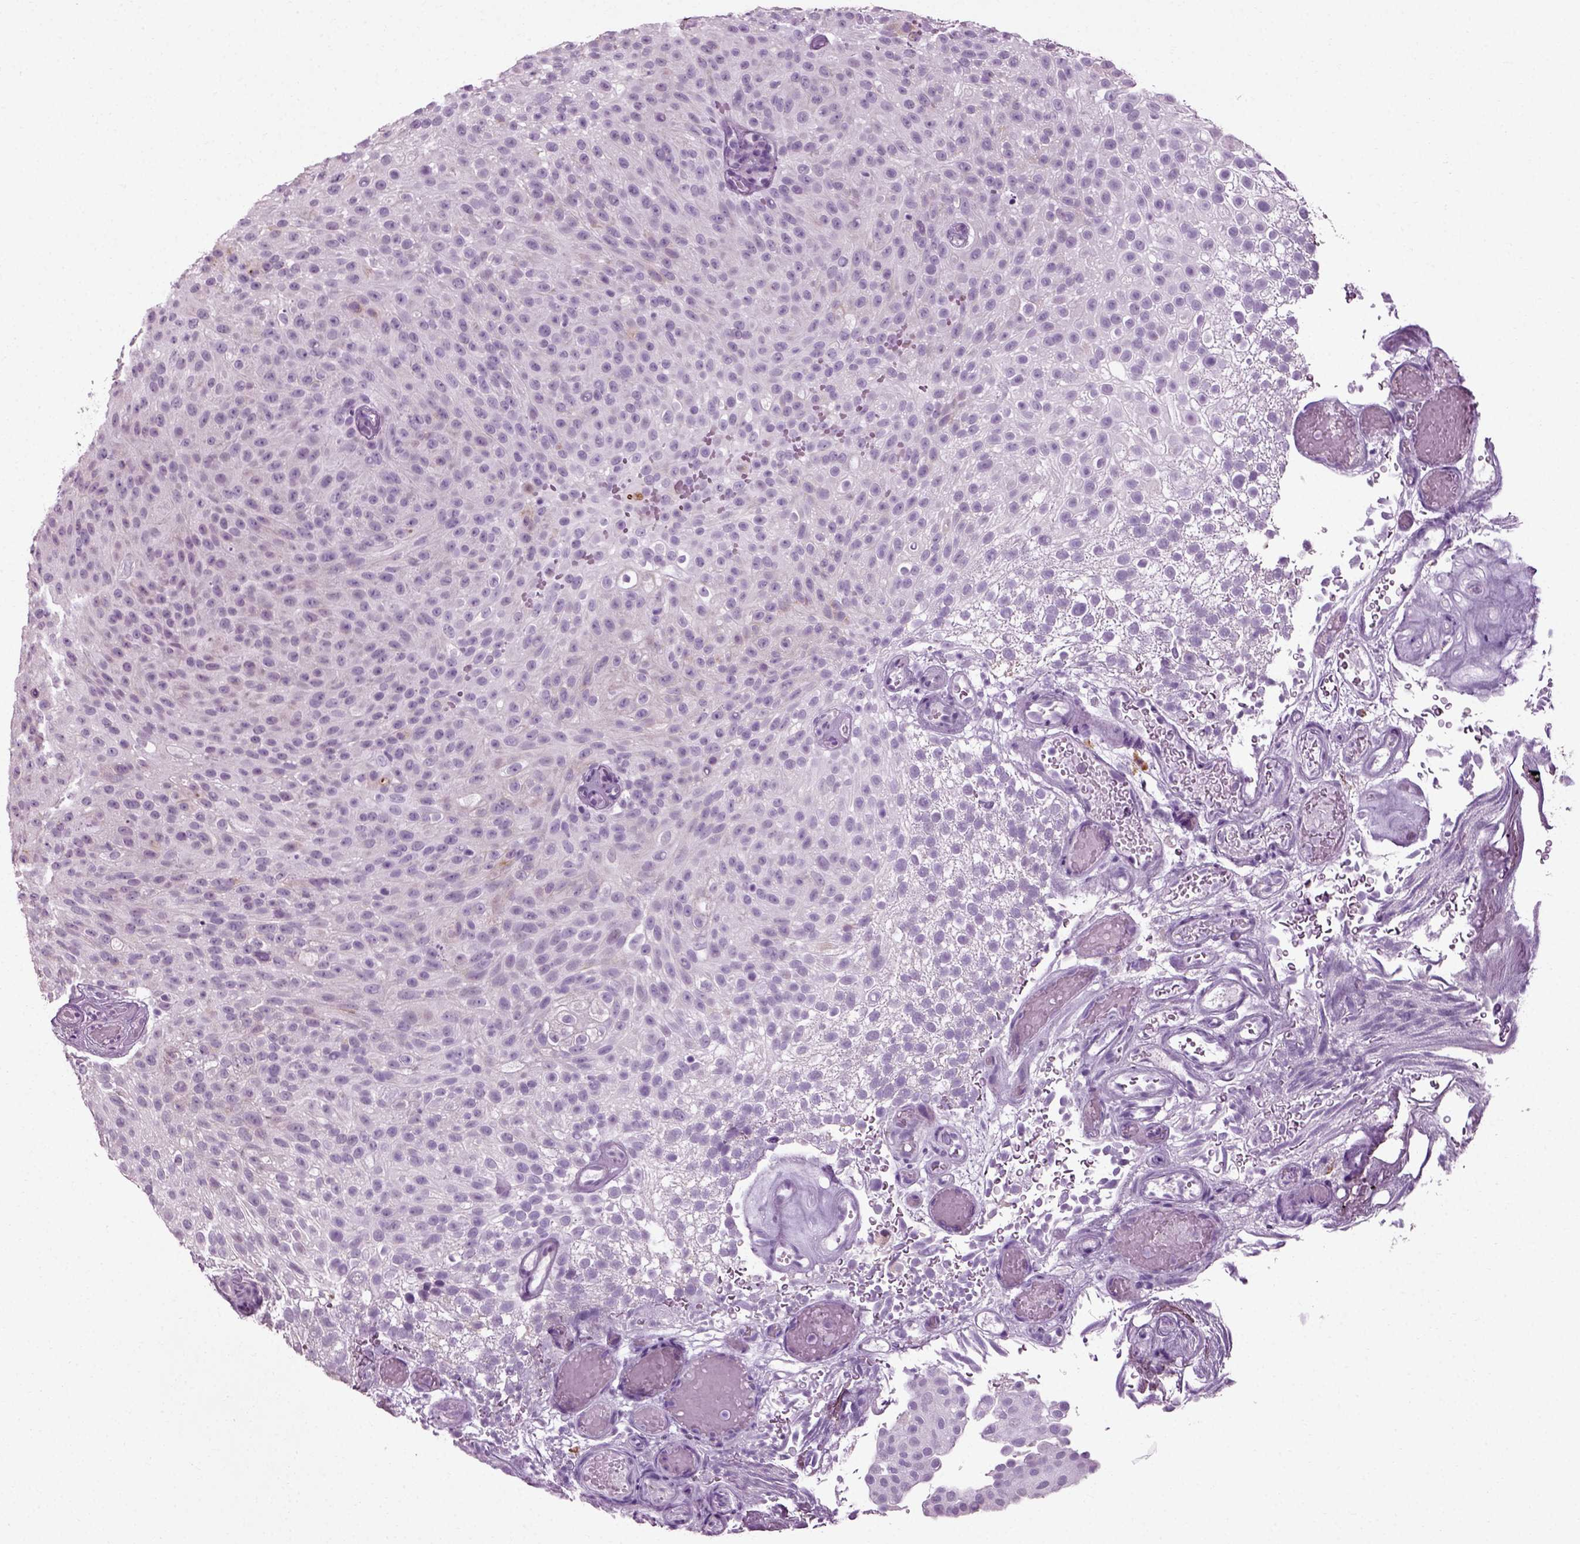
{"staining": {"intensity": "negative", "quantity": "none", "location": "none"}, "tissue": "urothelial cancer", "cell_type": "Tumor cells", "image_type": "cancer", "snomed": [{"axis": "morphology", "description": "Urothelial carcinoma, Low grade"}, {"axis": "topography", "description": "Urinary bladder"}], "caption": "Human low-grade urothelial carcinoma stained for a protein using IHC demonstrates no expression in tumor cells.", "gene": "SLC26A8", "patient": {"sex": "male", "age": 78}}